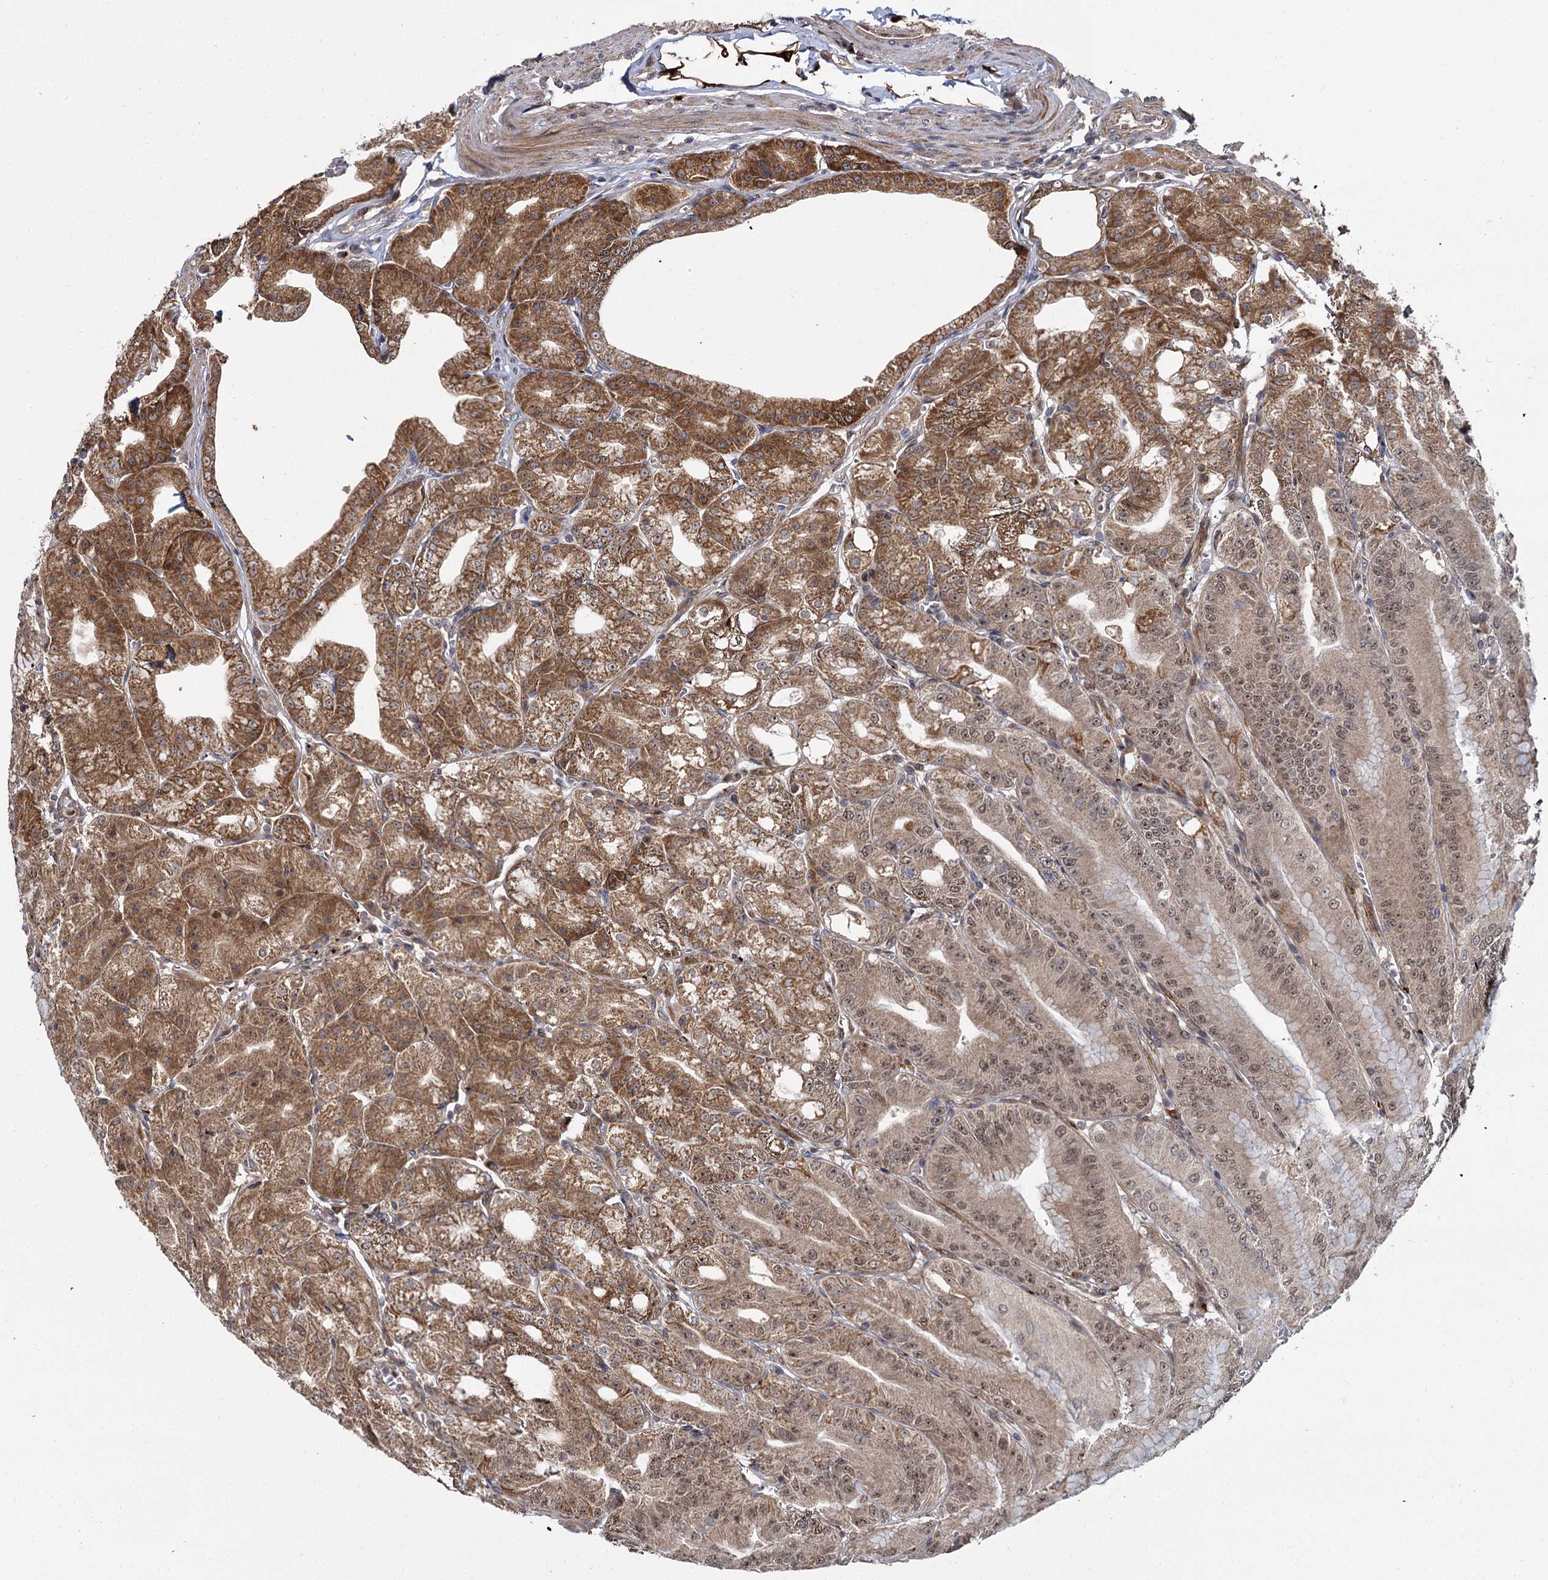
{"staining": {"intensity": "strong", "quantity": ">75%", "location": "cytoplasmic/membranous,nuclear"}, "tissue": "stomach", "cell_type": "Glandular cells", "image_type": "normal", "snomed": [{"axis": "morphology", "description": "Normal tissue, NOS"}, {"axis": "topography", "description": "Stomach, upper"}, {"axis": "topography", "description": "Stomach, lower"}], "caption": "Protein expression analysis of unremarkable human stomach reveals strong cytoplasmic/membranous,nuclear expression in approximately >75% of glandular cells.", "gene": "GAL3ST4", "patient": {"sex": "male", "age": 71}}